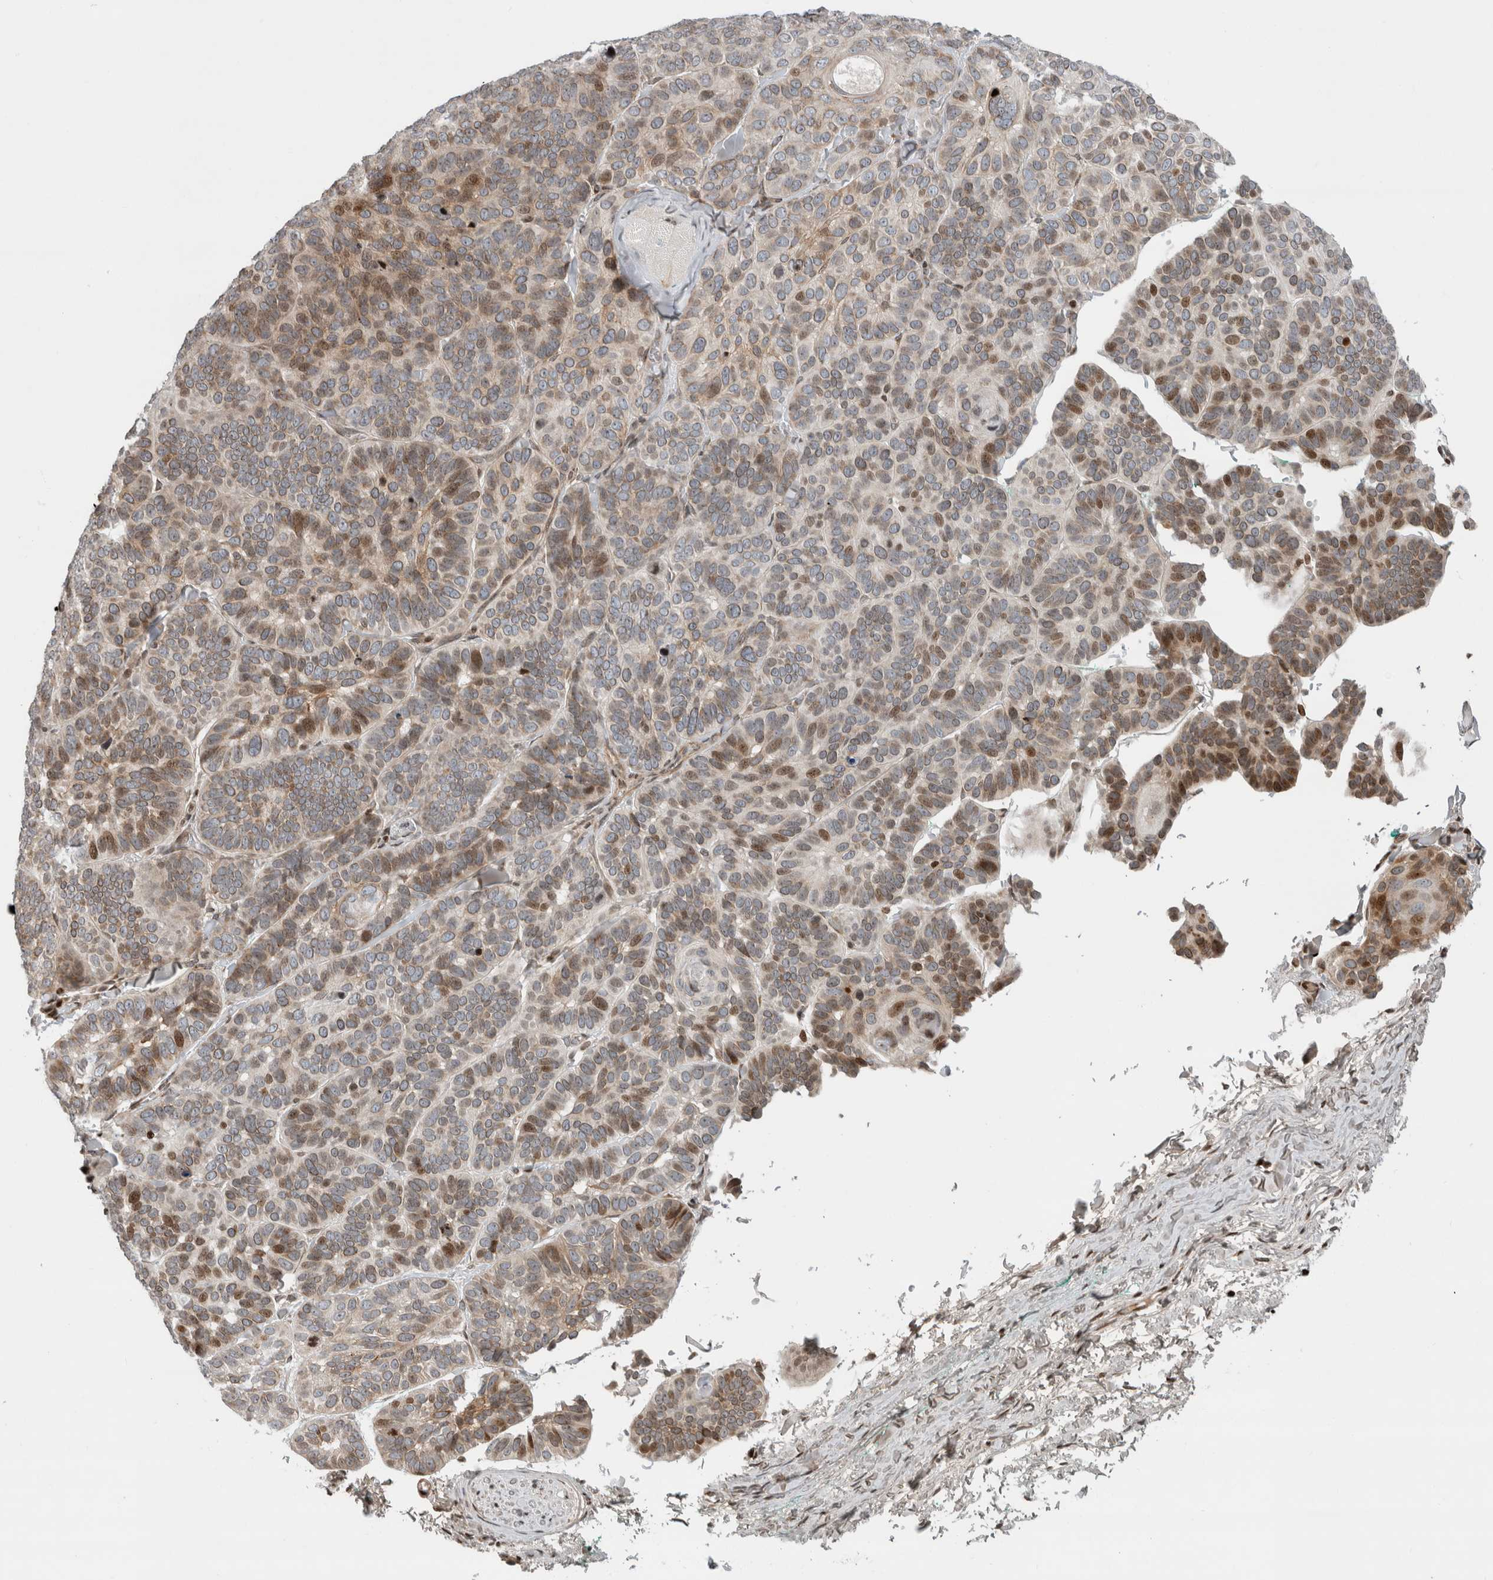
{"staining": {"intensity": "moderate", "quantity": "25%-75%", "location": "cytoplasmic/membranous,nuclear"}, "tissue": "skin cancer", "cell_type": "Tumor cells", "image_type": "cancer", "snomed": [{"axis": "morphology", "description": "Basal cell carcinoma"}, {"axis": "topography", "description": "Skin"}], "caption": "An immunohistochemistry micrograph of neoplastic tissue is shown. Protein staining in brown shows moderate cytoplasmic/membranous and nuclear positivity in skin cancer within tumor cells.", "gene": "GINS4", "patient": {"sex": "male", "age": 62}}